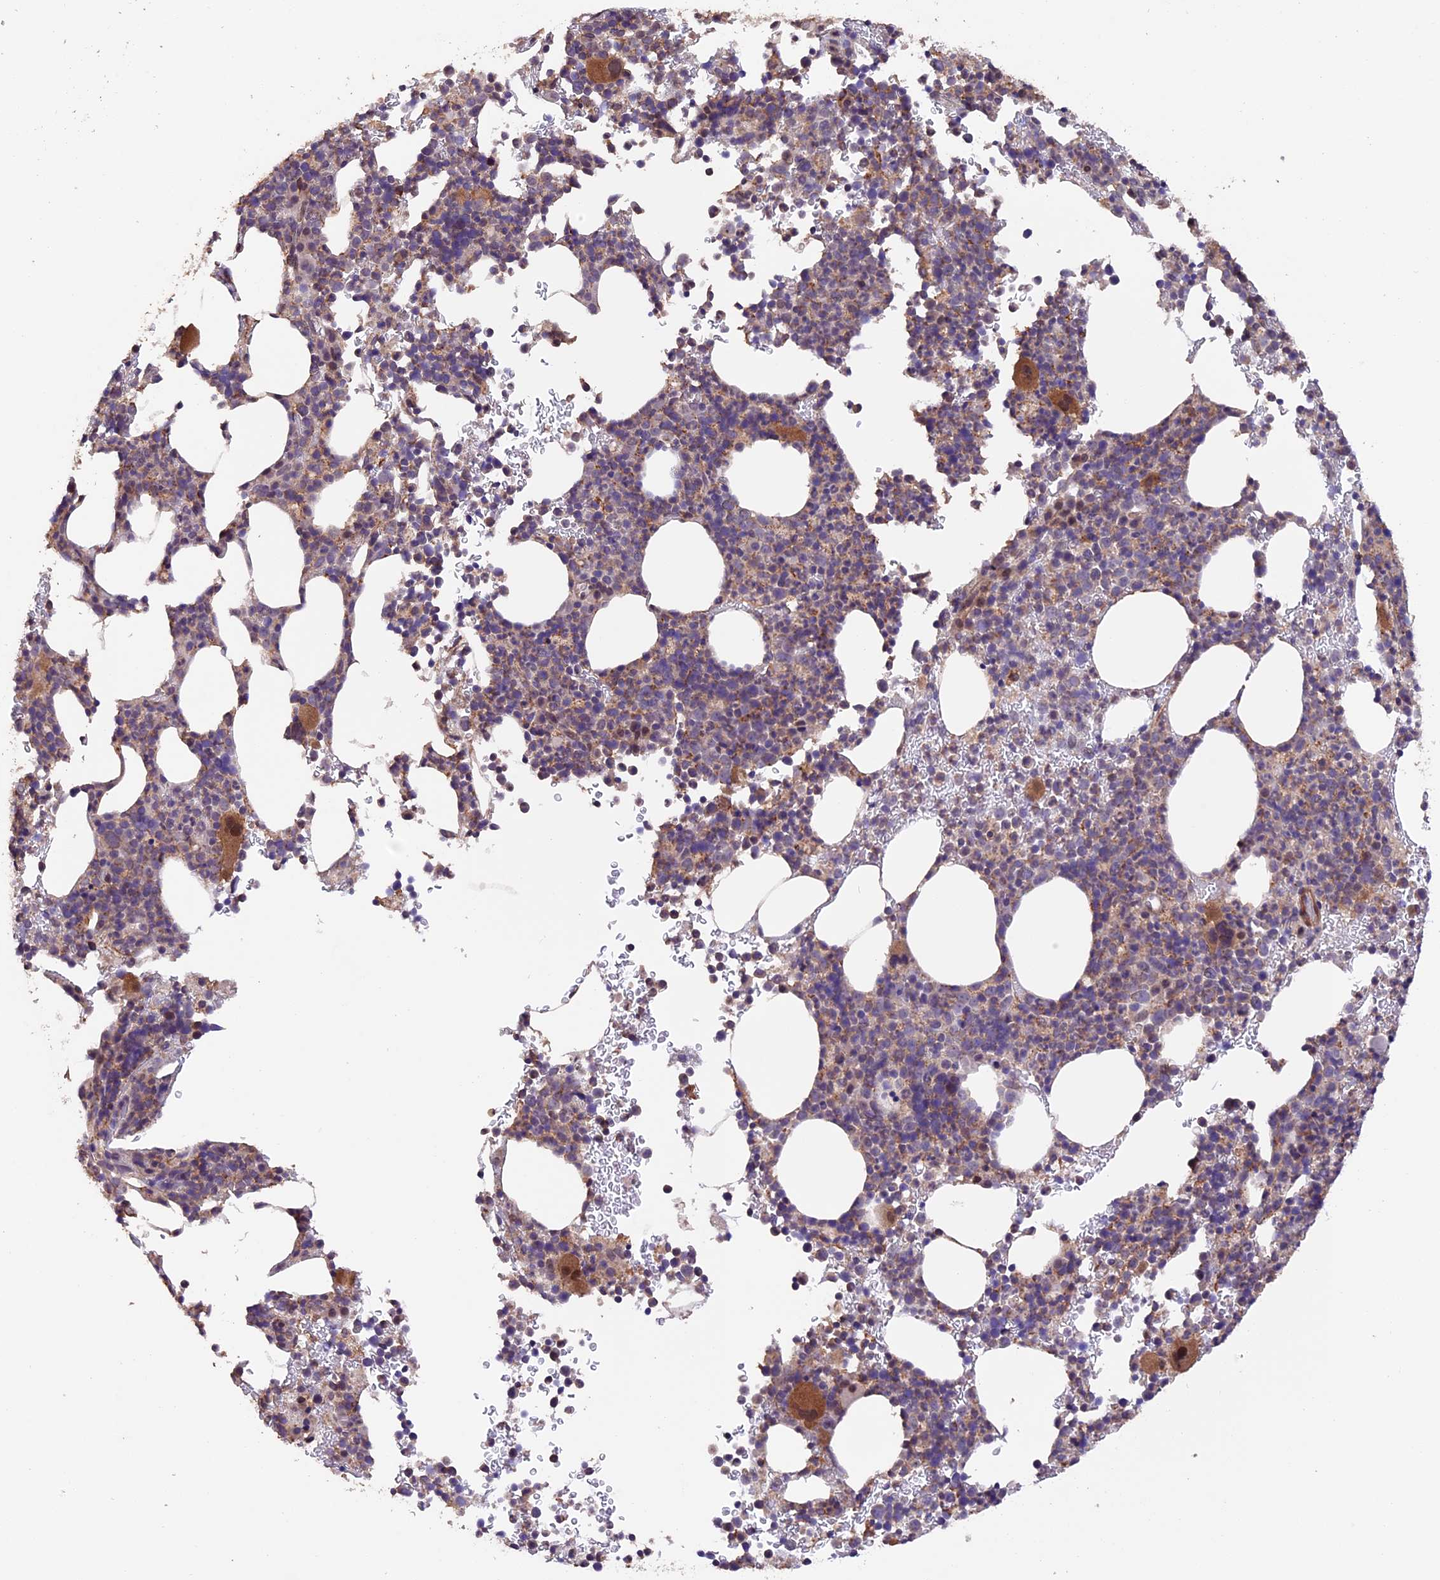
{"staining": {"intensity": "moderate", "quantity": "<25%", "location": "cytoplasmic/membranous,nuclear"}, "tissue": "bone marrow", "cell_type": "Hematopoietic cells", "image_type": "normal", "snomed": [{"axis": "morphology", "description": "Normal tissue, NOS"}, {"axis": "topography", "description": "Bone marrow"}], "caption": "Bone marrow stained with a brown dye demonstrates moderate cytoplasmic/membranous,nuclear positive positivity in approximately <25% of hematopoietic cells.", "gene": "GNB5", "patient": {"sex": "female", "age": 82}}